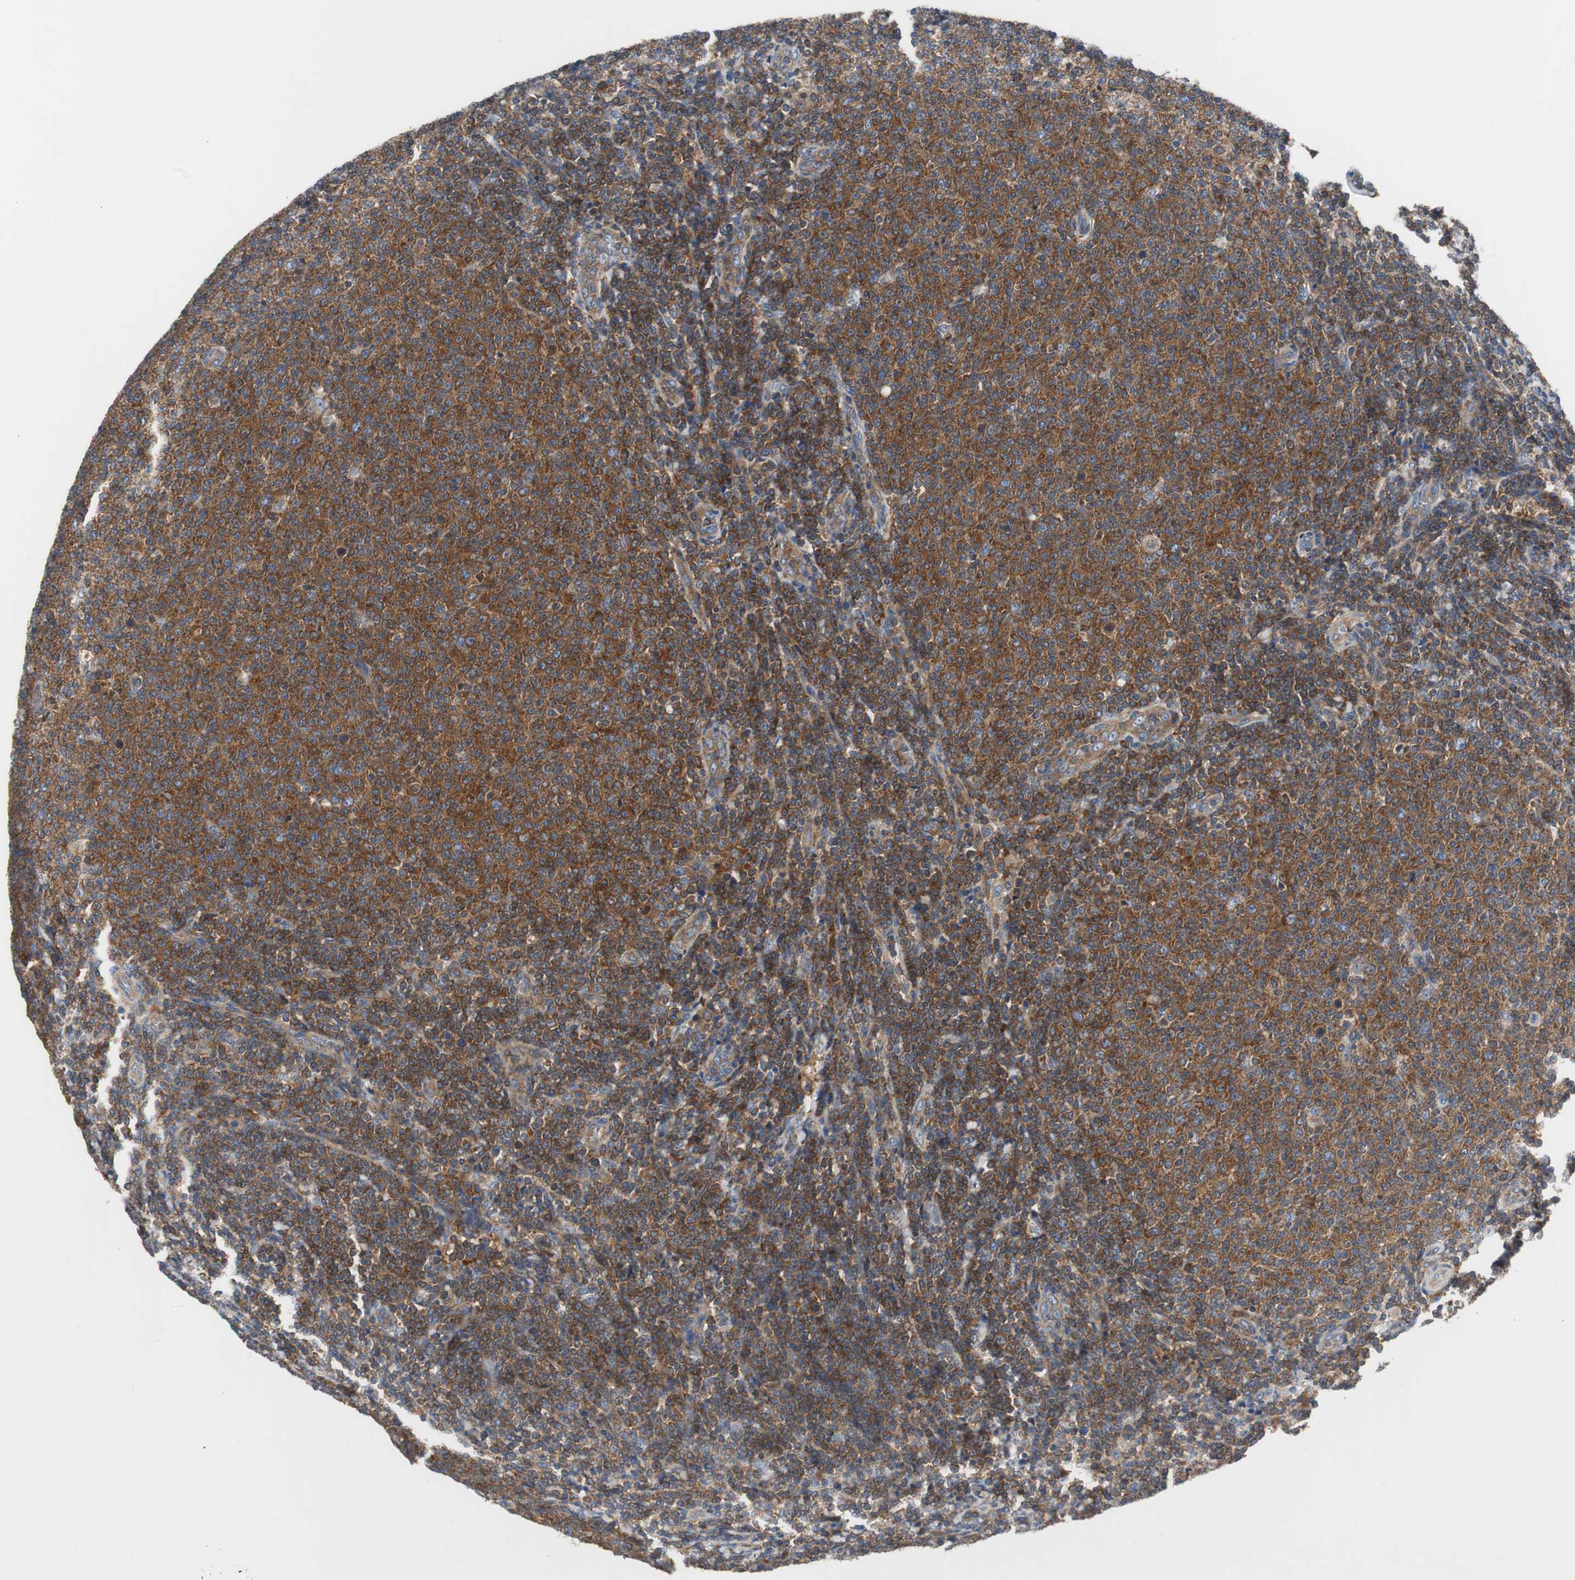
{"staining": {"intensity": "strong", "quantity": ">75%", "location": "cytoplasmic/membranous"}, "tissue": "lymphoma", "cell_type": "Tumor cells", "image_type": "cancer", "snomed": [{"axis": "morphology", "description": "Malignant lymphoma, non-Hodgkin's type, Low grade"}, {"axis": "topography", "description": "Lymph node"}], "caption": "IHC (DAB) staining of human low-grade malignant lymphoma, non-Hodgkin's type reveals strong cytoplasmic/membranous protein positivity in about >75% of tumor cells.", "gene": "BRAF", "patient": {"sex": "male", "age": 66}}